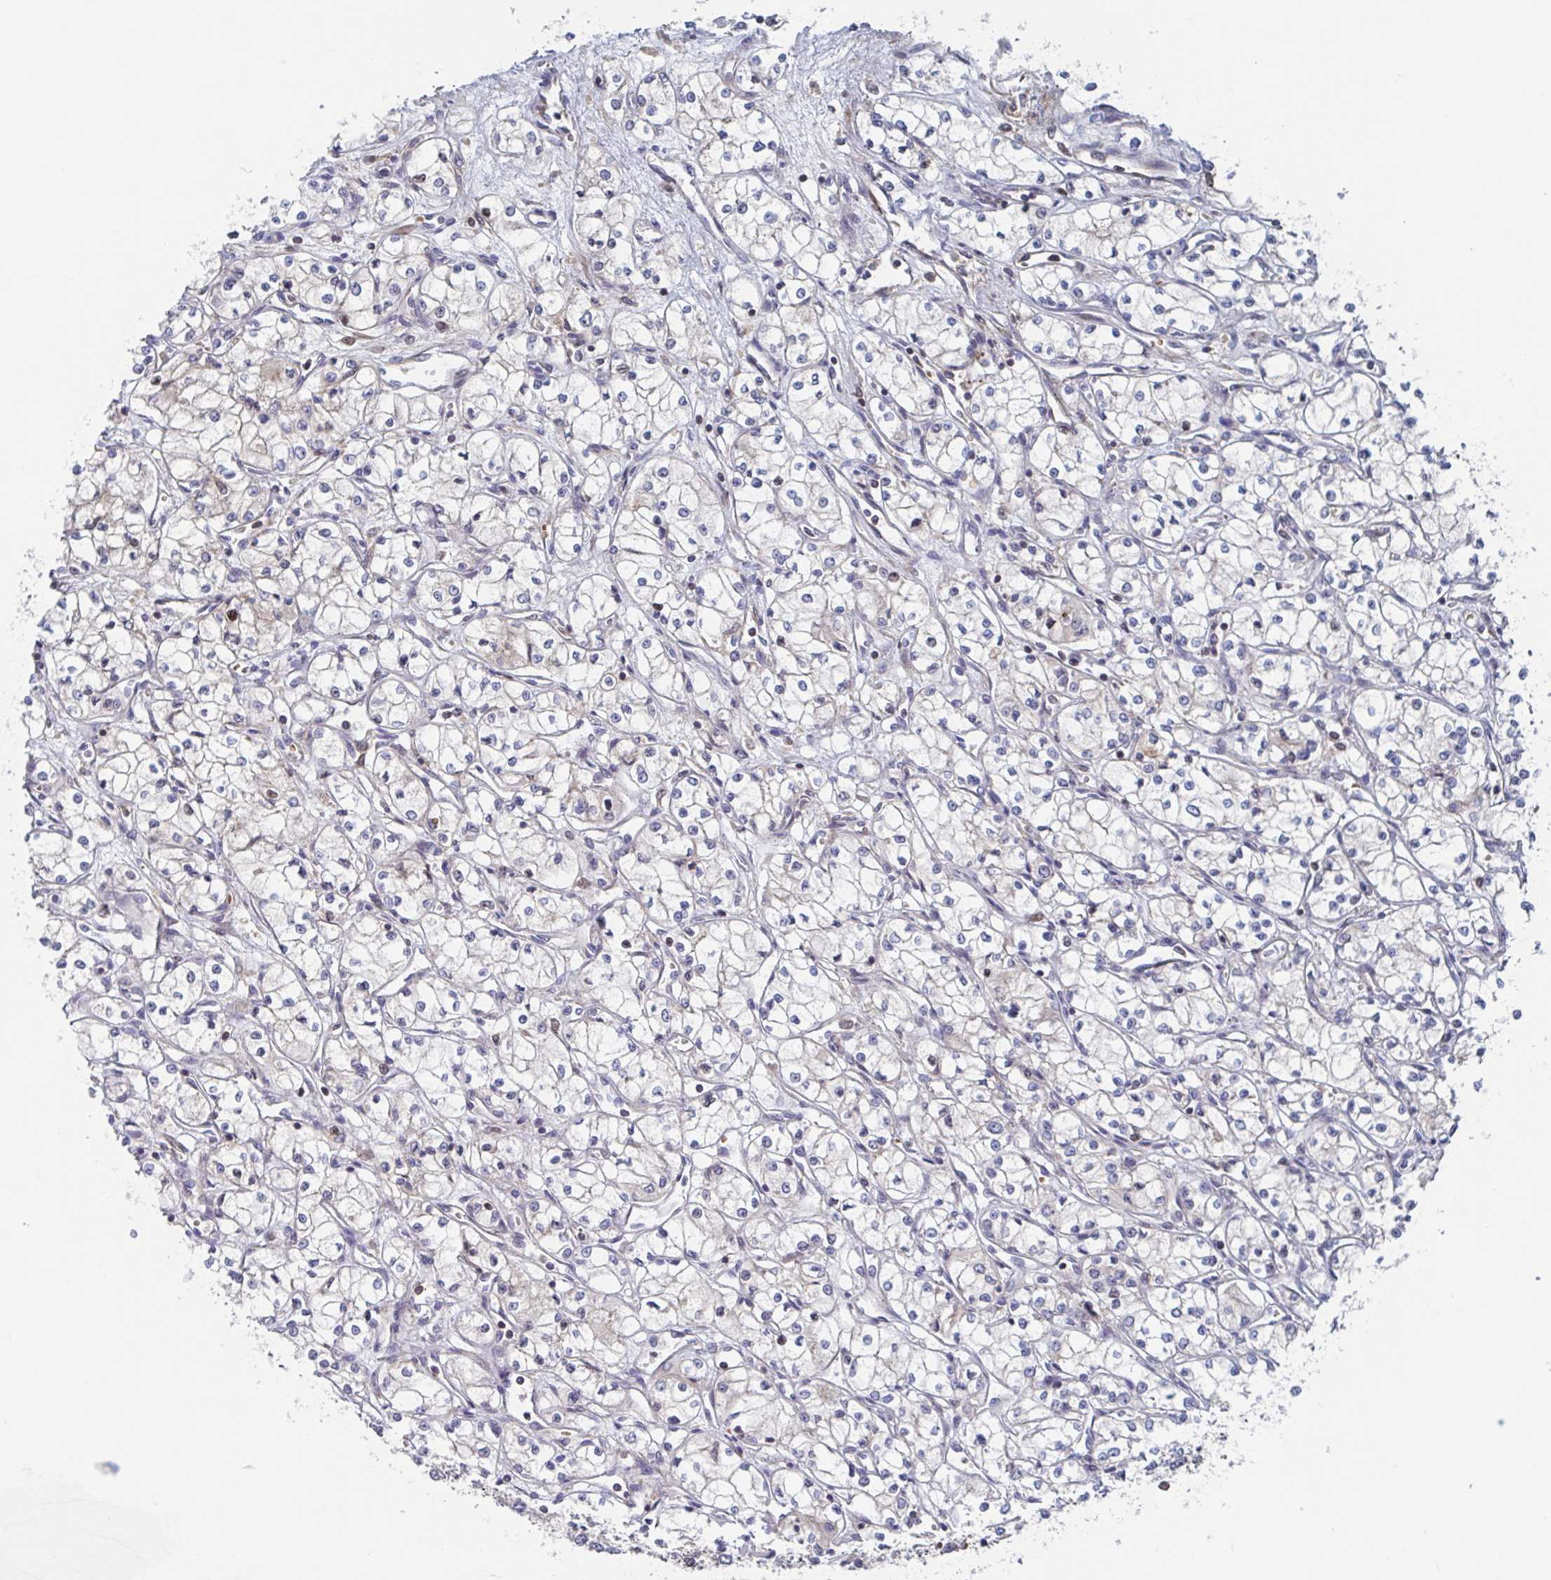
{"staining": {"intensity": "negative", "quantity": "none", "location": "none"}, "tissue": "renal cancer", "cell_type": "Tumor cells", "image_type": "cancer", "snomed": [{"axis": "morphology", "description": "Normal tissue, NOS"}, {"axis": "morphology", "description": "Adenocarcinoma, NOS"}, {"axis": "topography", "description": "Kidney"}], "caption": "Tumor cells are negative for brown protein staining in adenocarcinoma (renal).", "gene": "DHRS12", "patient": {"sex": "male", "age": 59}}